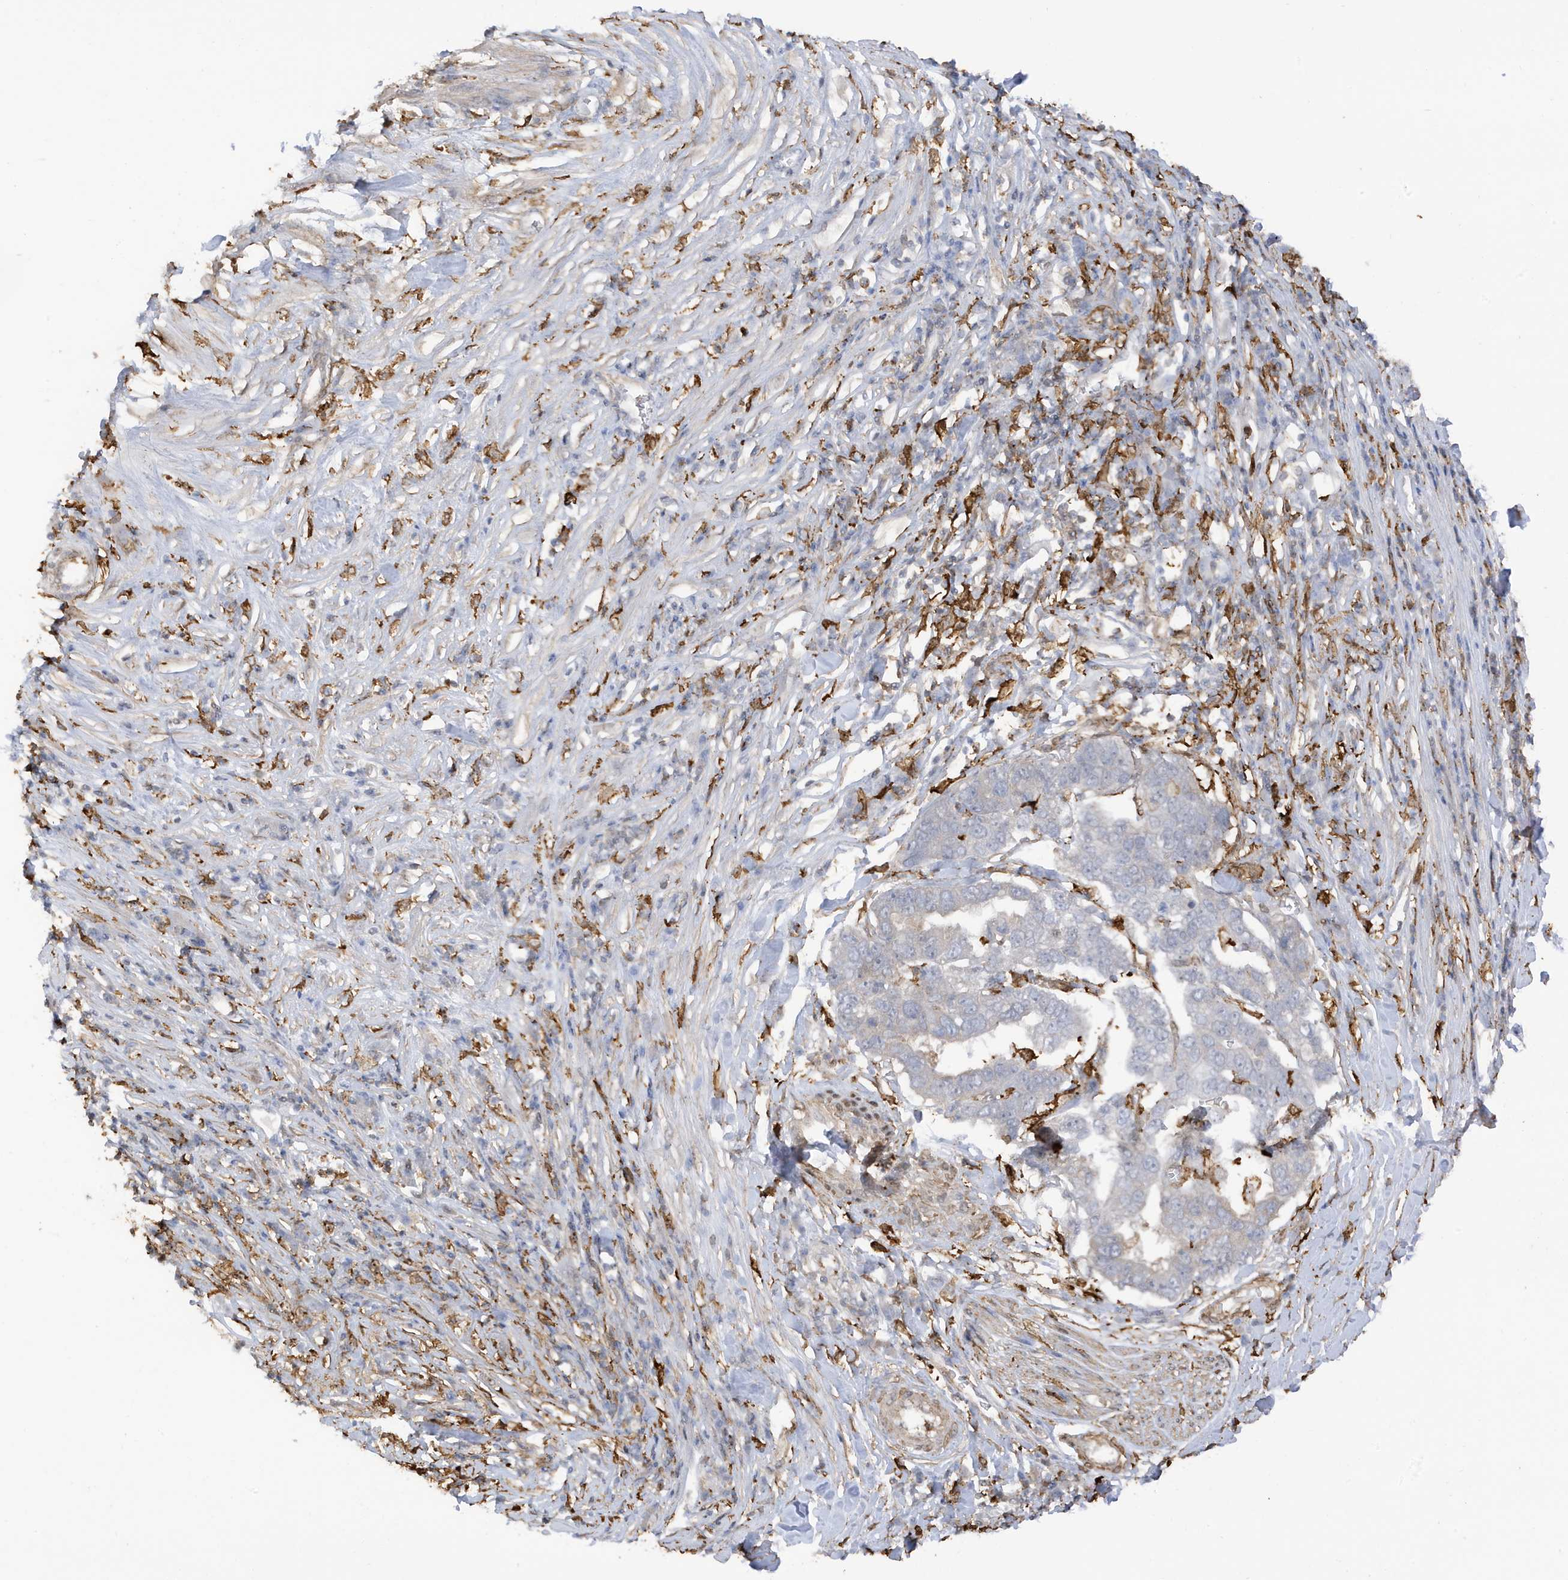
{"staining": {"intensity": "negative", "quantity": "none", "location": "none"}, "tissue": "pancreatic cancer", "cell_type": "Tumor cells", "image_type": "cancer", "snomed": [{"axis": "morphology", "description": "Adenocarcinoma, NOS"}, {"axis": "topography", "description": "Pancreas"}], "caption": "A high-resolution histopathology image shows IHC staining of pancreatic cancer, which demonstrates no significant positivity in tumor cells. Nuclei are stained in blue.", "gene": "PHACTR2", "patient": {"sex": "female", "age": 61}}